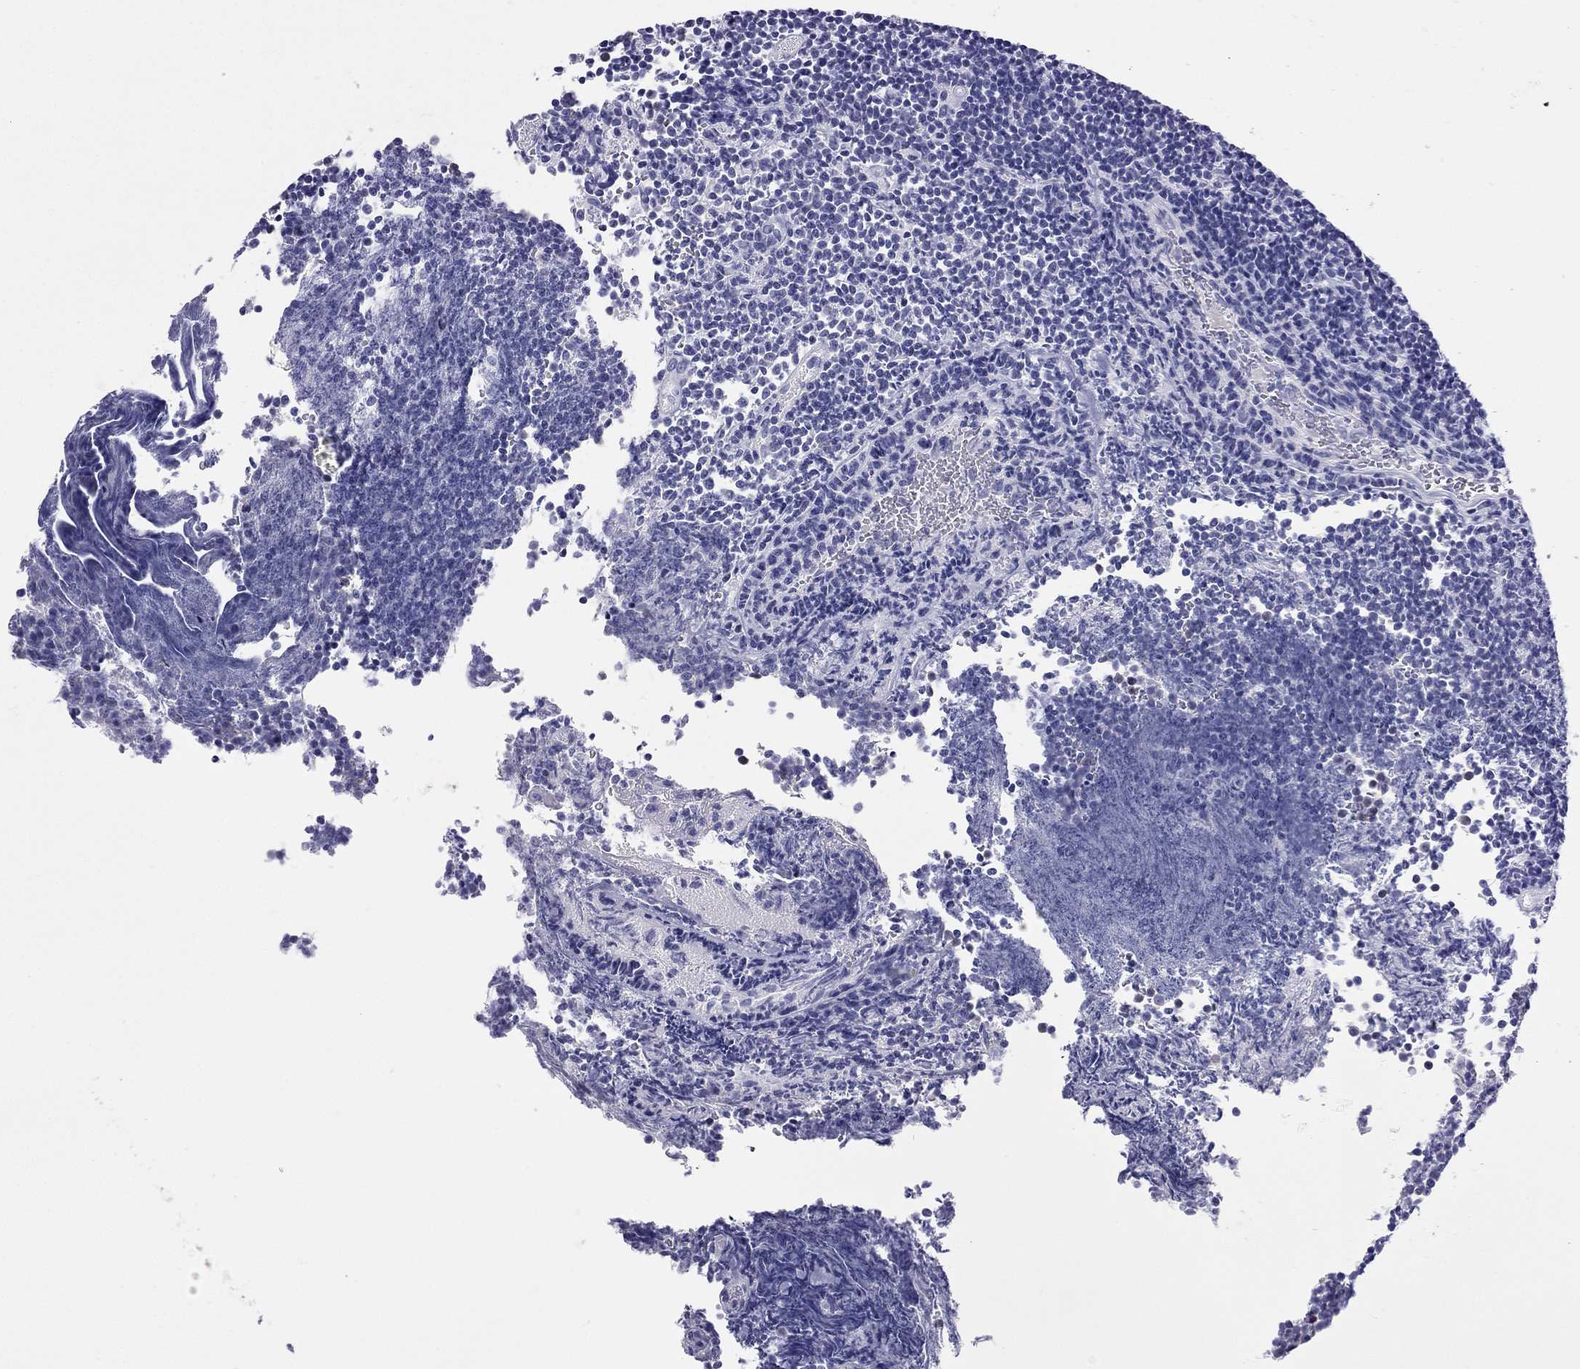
{"staining": {"intensity": "negative", "quantity": "none", "location": "none"}, "tissue": "lymphoma", "cell_type": "Tumor cells", "image_type": "cancer", "snomed": [{"axis": "morphology", "description": "Malignant lymphoma, non-Hodgkin's type, Low grade"}, {"axis": "topography", "description": "Brain"}], "caption": "Immunohistochemical staining of human lymphoma demonstrates no significant expression in tumor cells.", "gene": "PPP1R3A", "patient": {"sex": "female", "age": 66}}